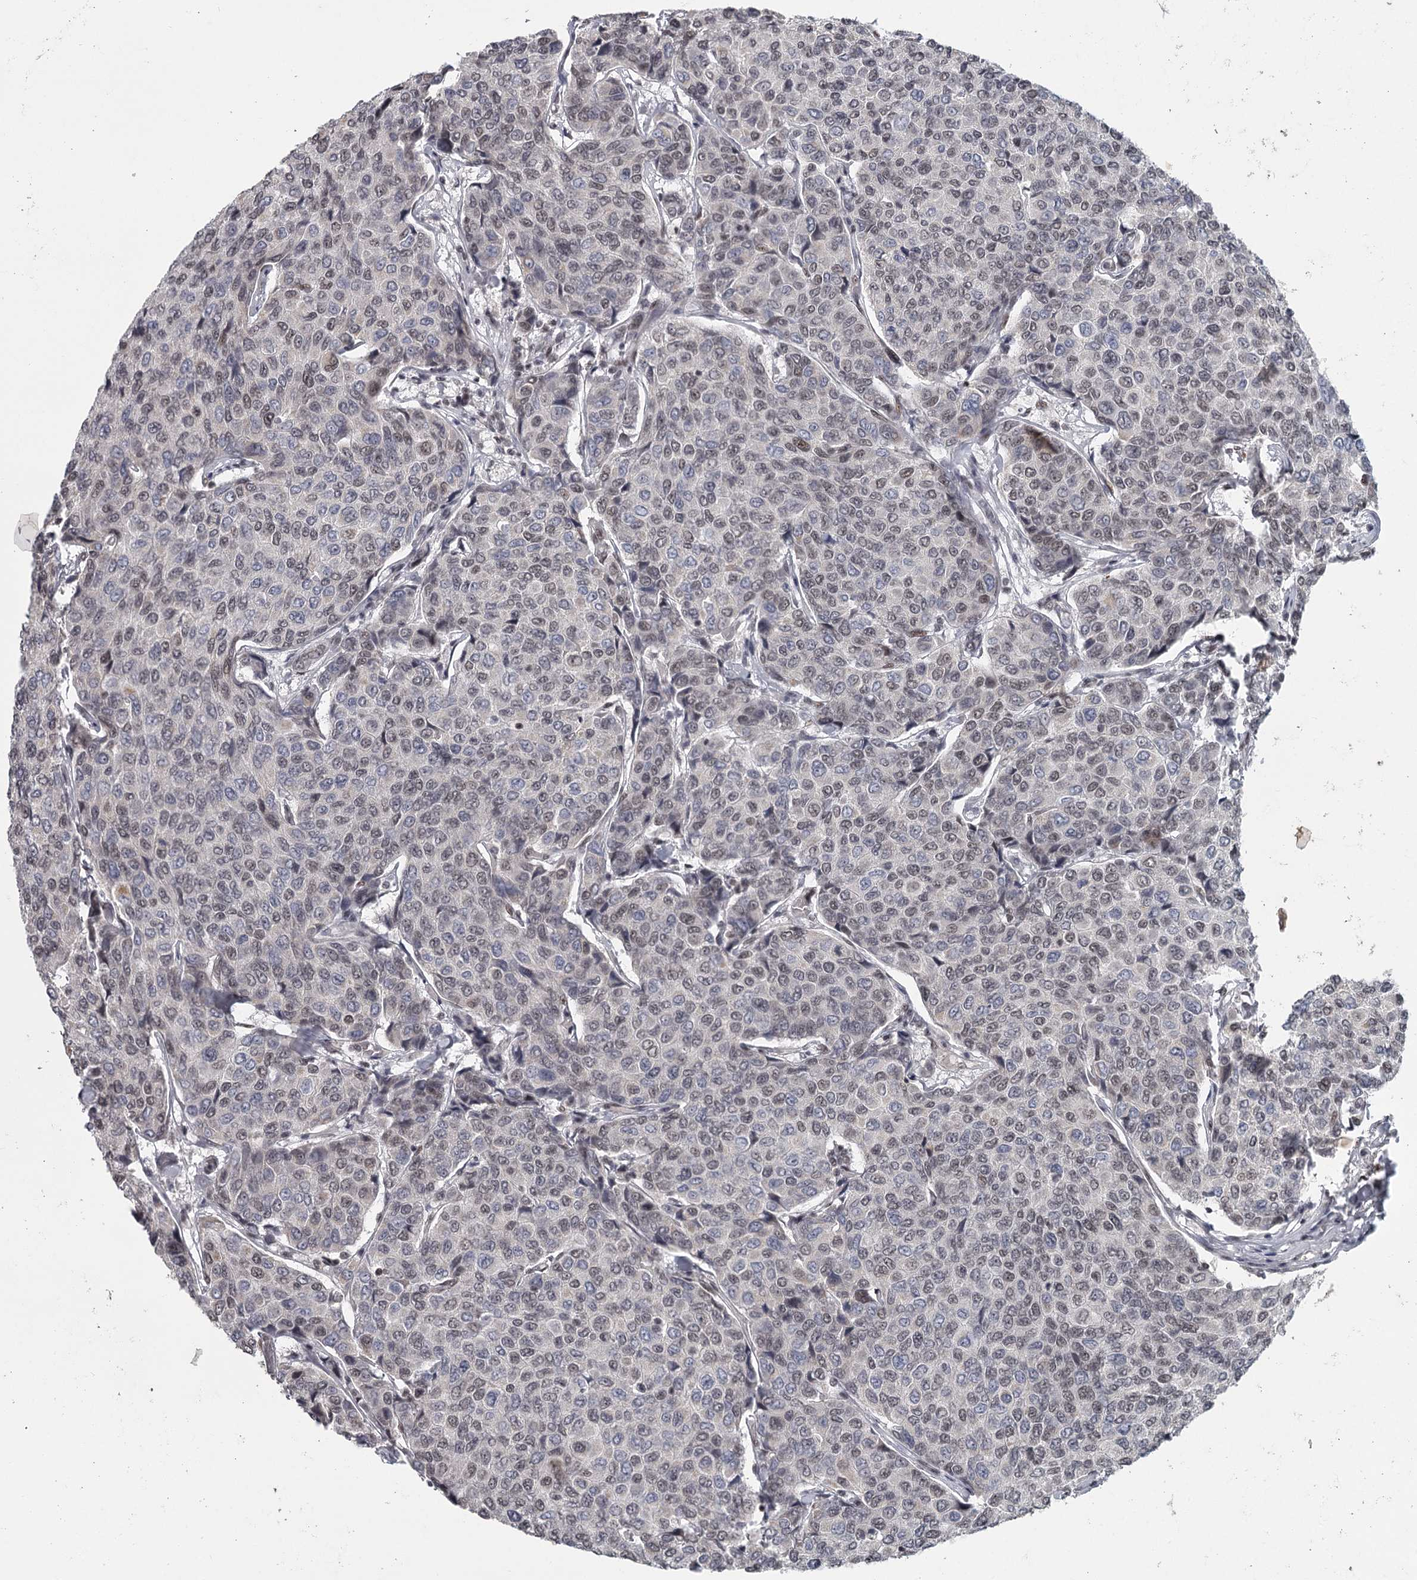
{"staining": {"intensity": "weak", "quantity": ">75%", "location": "nuclear"}, "tissue": "breast cancer", "cell_type": "Tumor cells", "image_type": "cancer", "snomed": [{"axis": "morphology", "description": "Duct carcinoma"}, {"axis": "topography", "description": "Breast"}], "caption": "Tumor cells demonstrate weak nuclear expression in approximately >75% of cells in breast intraductal carcinoma.", "gene": "FAM13C", "patient": {"sex": "female", "age": 55}}